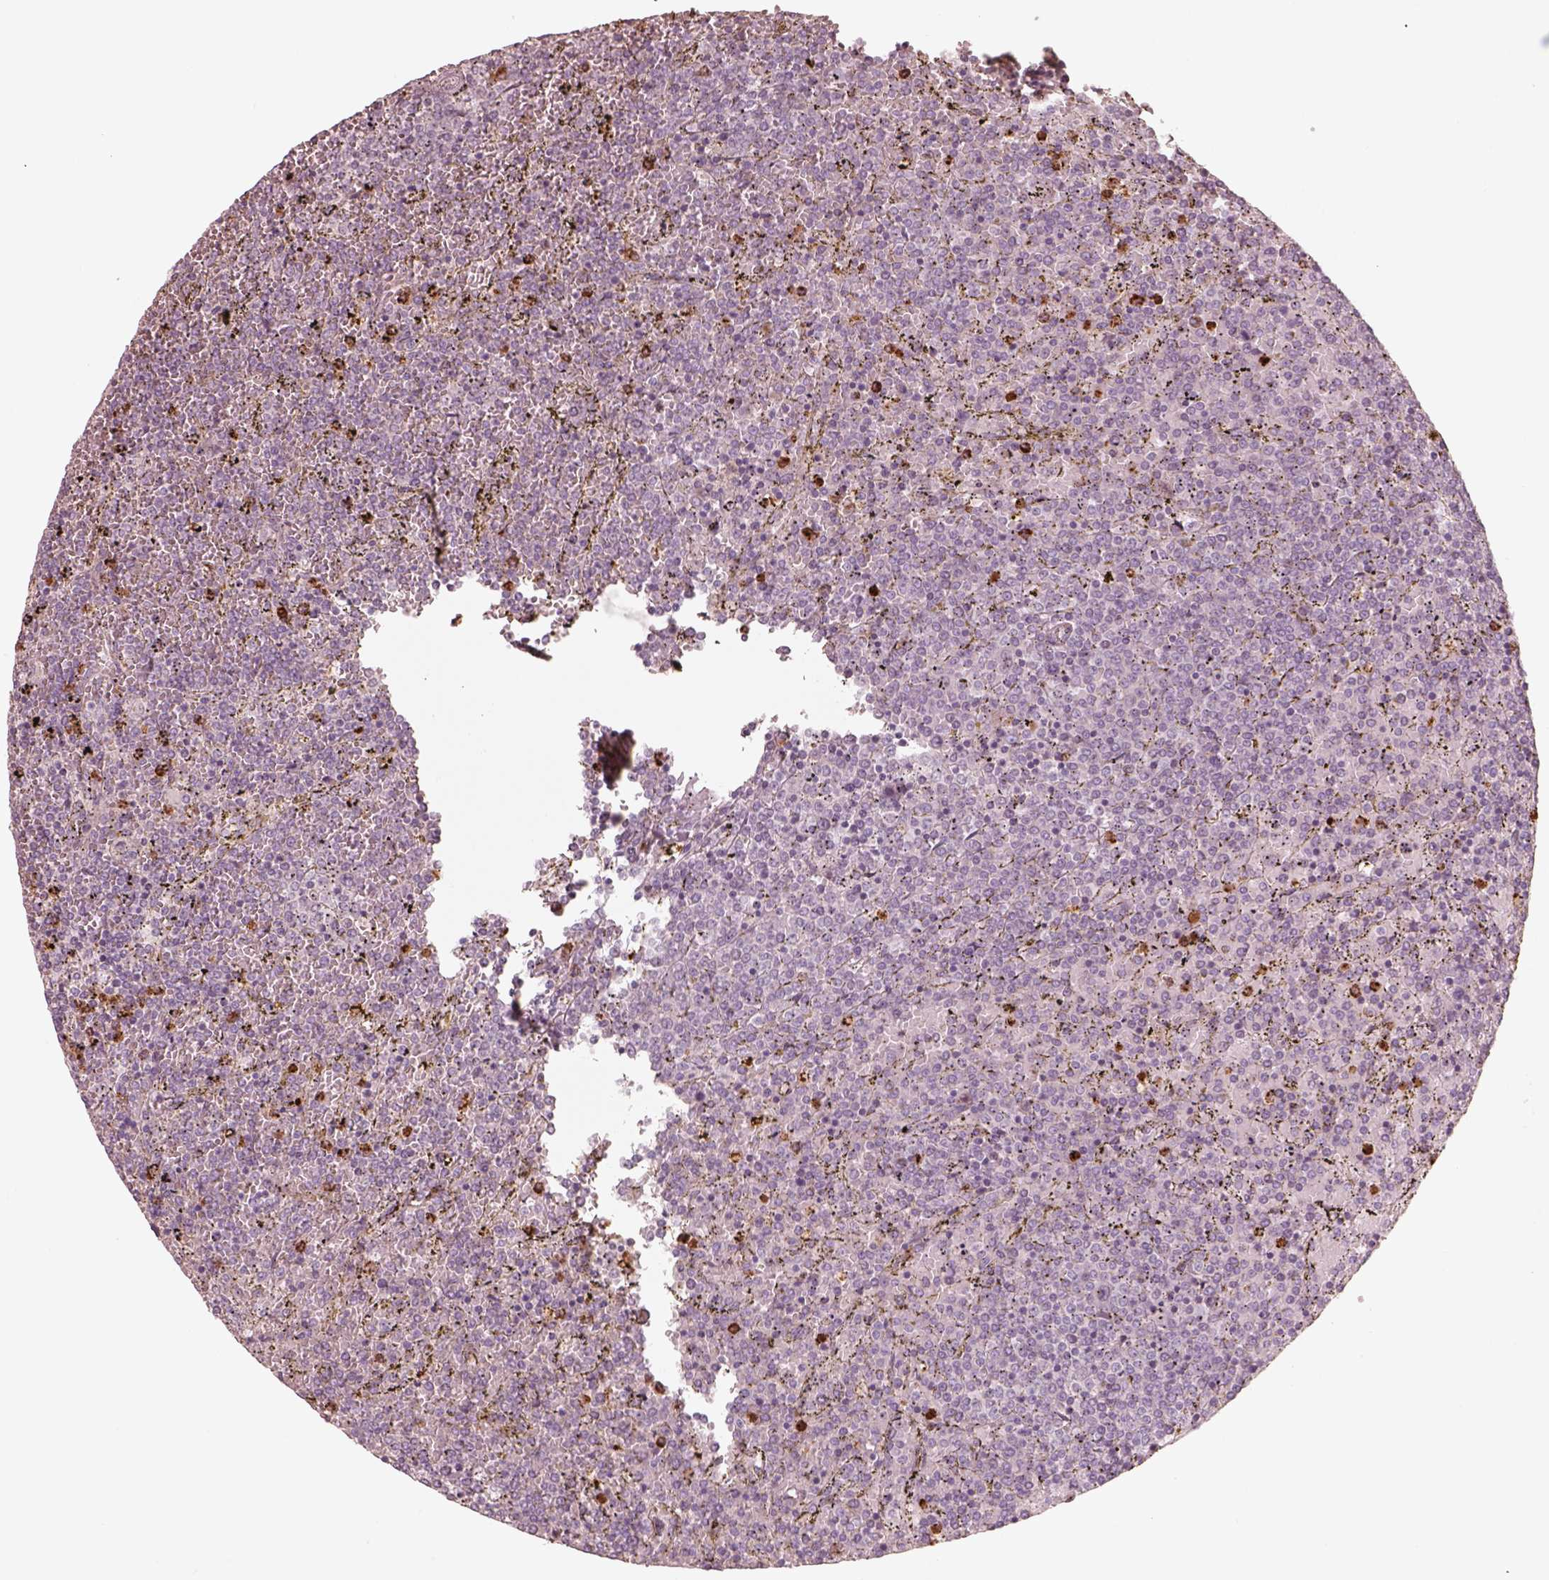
{"staining": {"intensity": "negative", "quantity": "none", "location": "none"}, "tissue": "lymphoma", "cell_type": "Tumor cells", "image_type": "cancer", "snomed": [{"axis": "morphology", "description": "Malignant lymphoma, non-Hodgkin's type, Low grade"}, {"axis": "topography", "description": "Spleen"}], "caption": "Immunohistochemical staining of human low-grade malignant lymphoma, non-Hodgkin's type demonstrates no significant expression in tumor cells.", "gene": "ABCA7", "patient": {"sex": "female", "age": 77}}